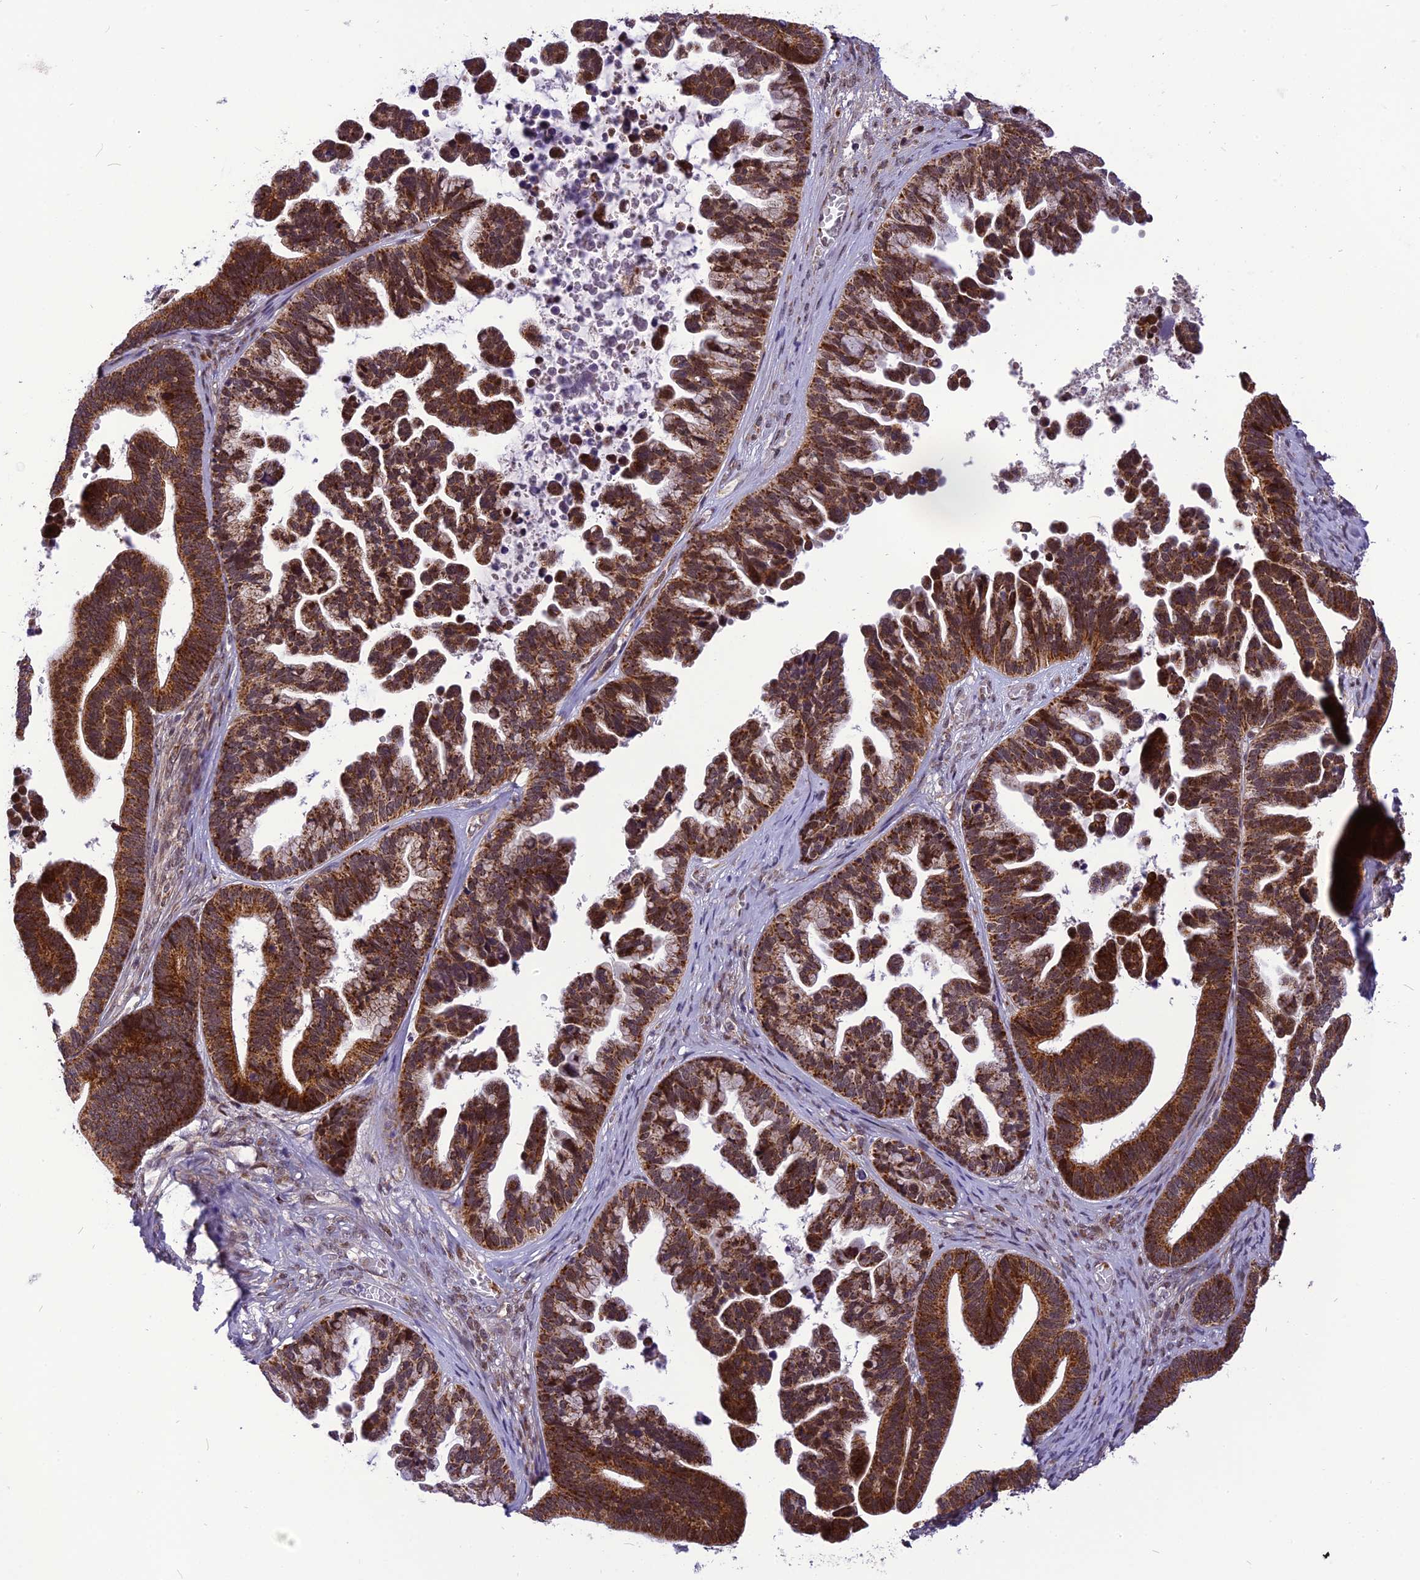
{"staining": {"intensity": "strong", "quantity": ">75%", "location": "cytoplasmic/membranous,nuclear"}, "tissue": "ovarian cancer", "cell_type": "Tumor cells", "image_type": "cancer", "snomed": [{"axis": "morphology", "description": "Cystadenocarcinoma, serous, NOS"}, {"axis": "topography", "description": "Ovary"}], "caption": "Immunohistochemical staining of human ovarian cancer displays strong cytoplasmic/membranous and nuclear protein staining in approximately >75% of tumor cells.", "gene": "CMC1", "patient": {"sex": "female", "age": 56}}